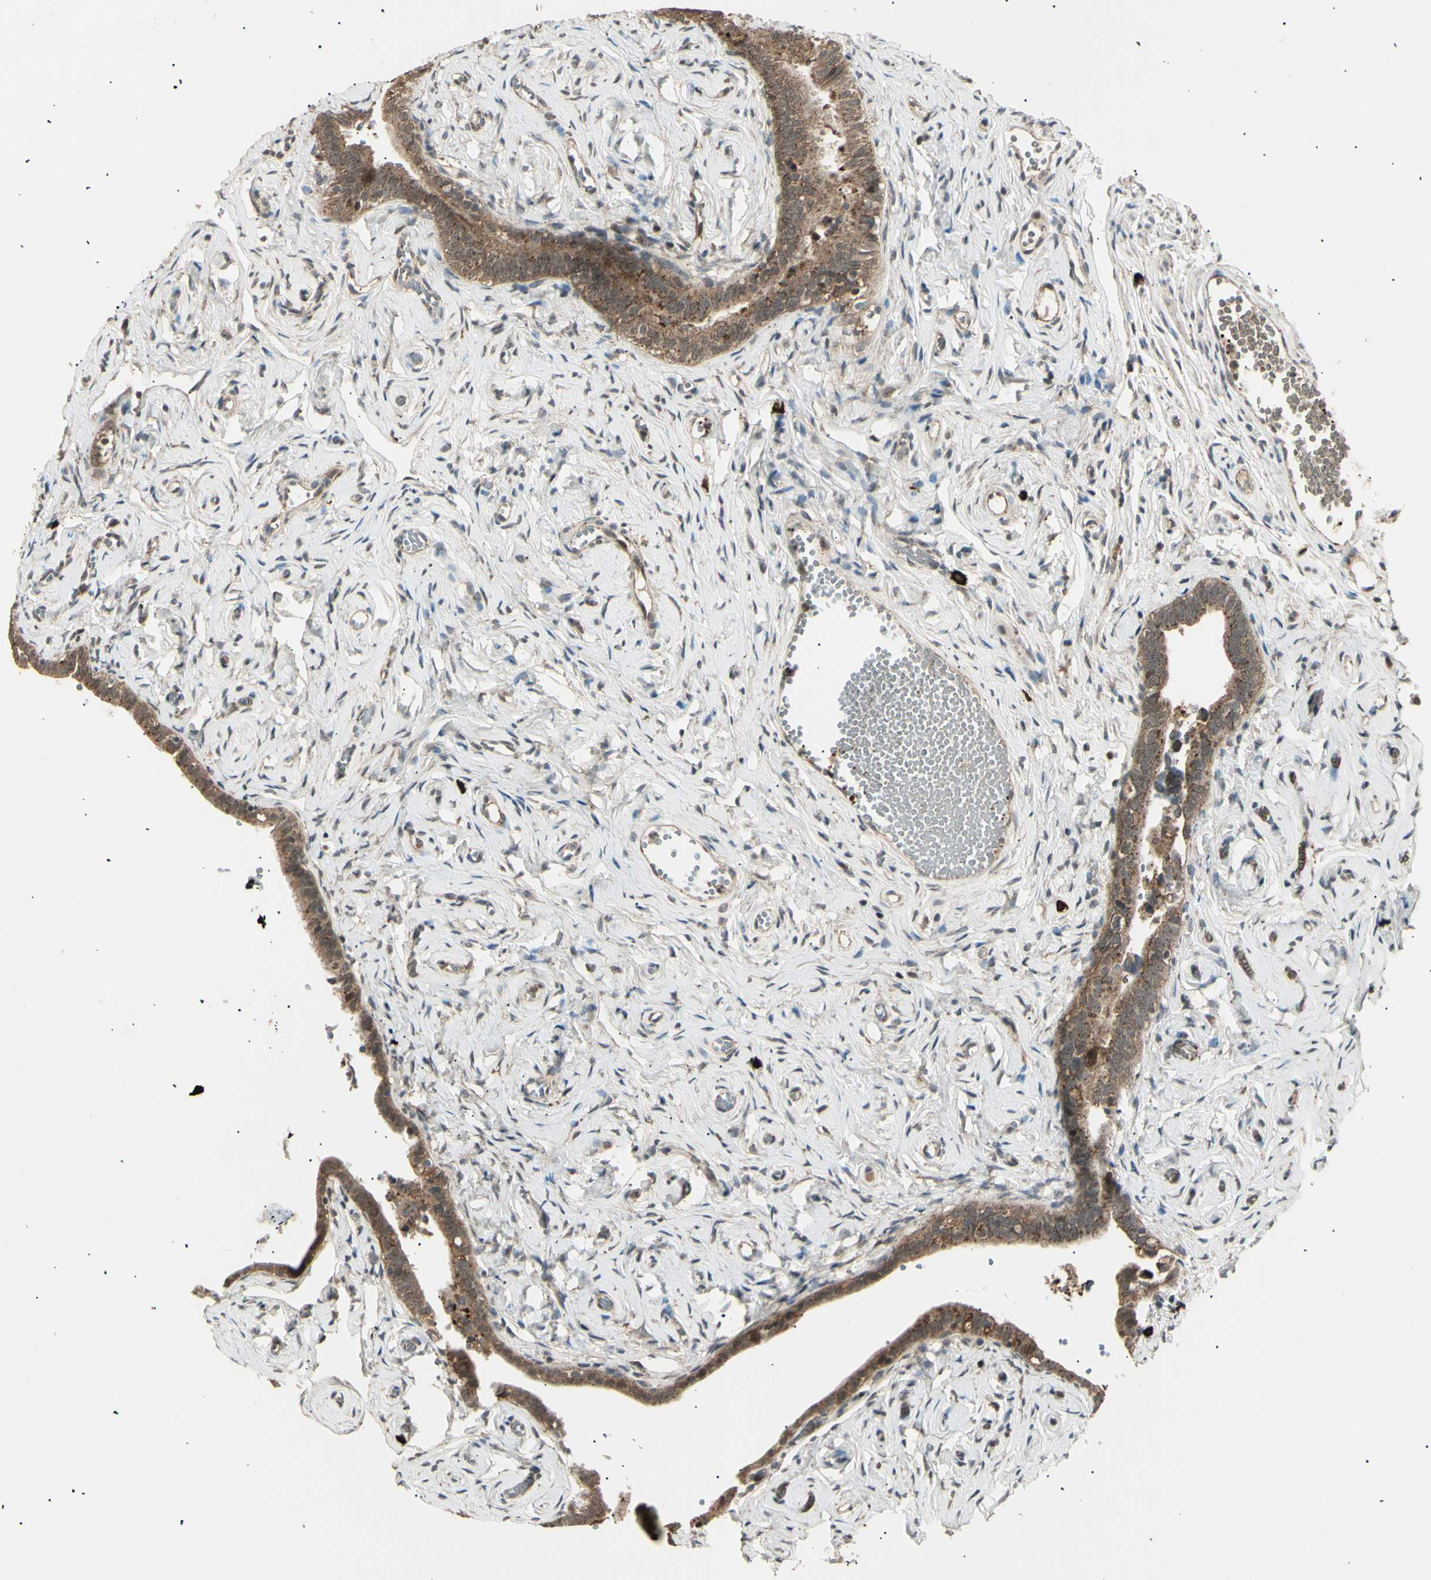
{"staining": {"intensity": "weak", "quantity": ">75%", "location": "cytoplasmic/membranous,nuclear"}, "tissue": "fallopian tube", "cell_type": "Glandular cells", "image_type": "normal", "snomed": [{"axis": "morphology", "description": "Normal tissue, NOS"}, {"axis": "topography", "description": "Fallopian tube"}], "caption": "IHC image of normal human fallopian tube stained for a protein (brown), which demonstrates low levels of weak cytoplasmic/membranous,nuclear staining in approximately >75% of glandular cells.", "gene": "NUAK2", "patient": {"sex": "female", "age": 71}}